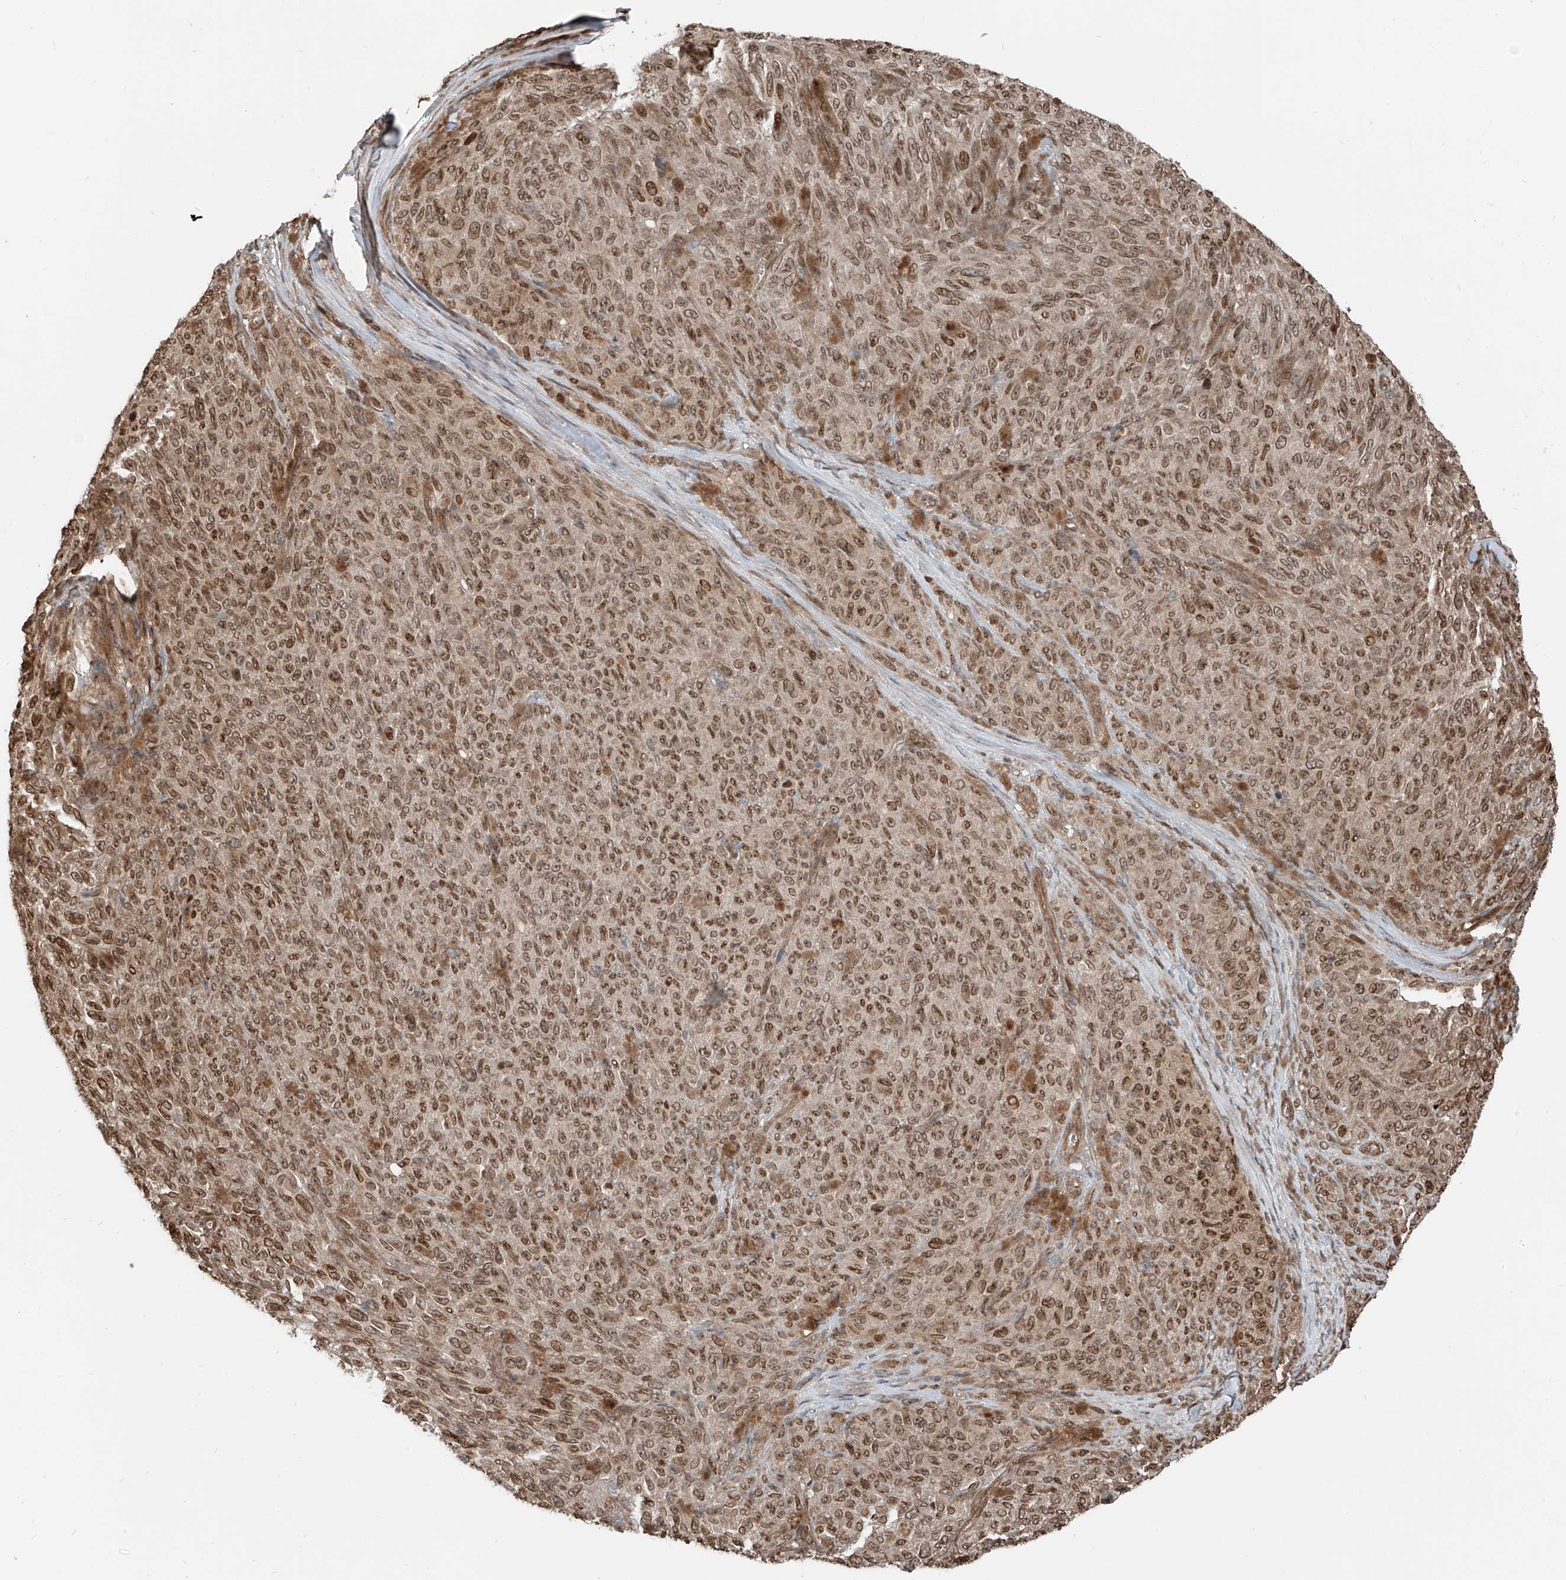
{"staining": {"intensity": "moderate", "quantity": ">75%", "location": "nuclear"}, "tissue": "melanoma", "cell_type": "Tumor cells", "image_type": "cancer", "snomed": [{"axis": "morphology", "description": "Malignant melanoma, NOS"}, {"axis": "topography", "description": "Skin"}], "caption": "The image demonstrates a brown stain indicating the presence of a protein in the nuclear of tumor cells in melanoma.", "gene": "CEP162", "patient": {"sex": "female", "age": 82}}